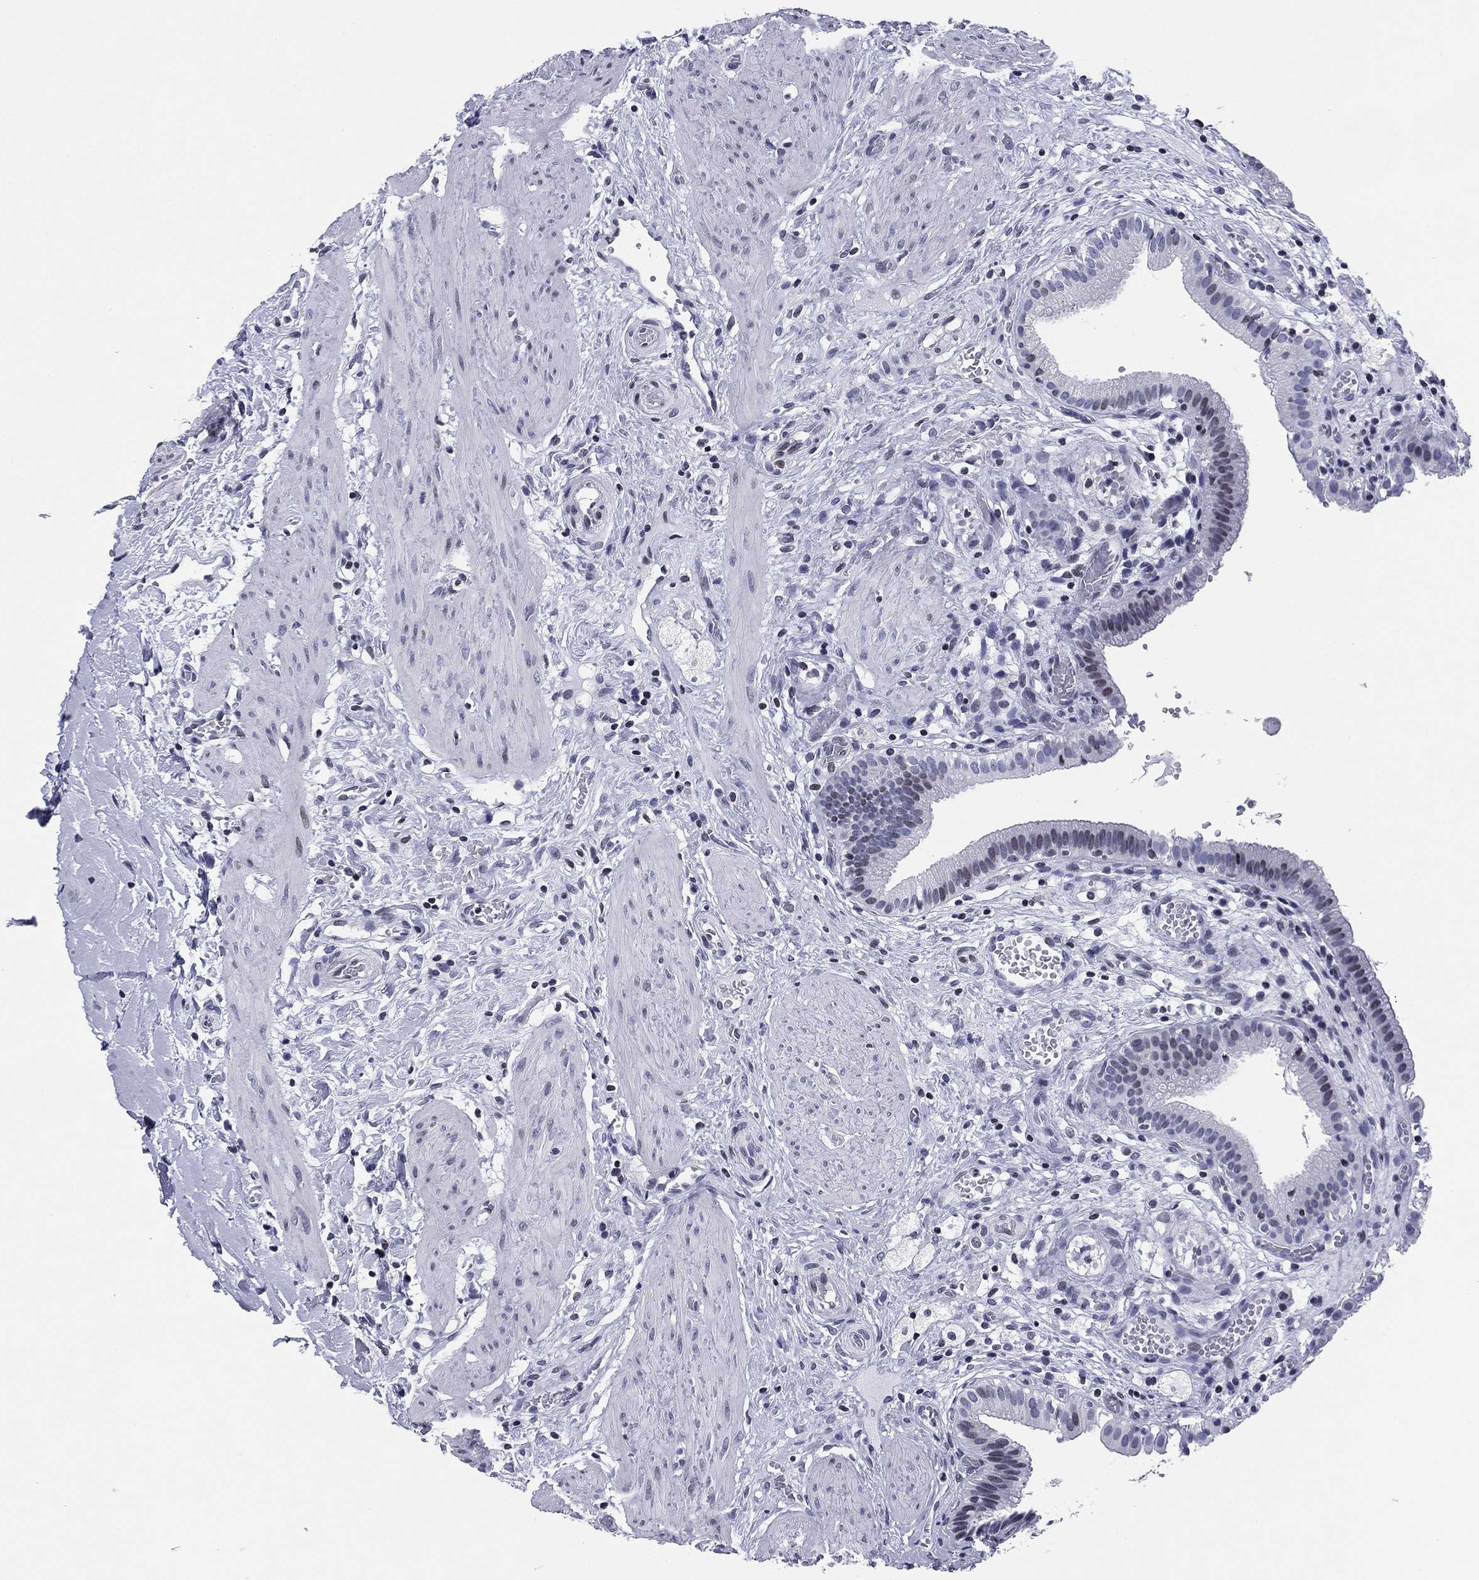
{"staining": {"intensity": "negative", "quantity": "none", "location": "none"}, "tissue": "gallbladder", "cell_type": "Glandular cells", "image_type": "normal", "snomed": [{"axis": "morphology", "description": "Normal tissue, NOS"}, {"axis": "topography", "description": "Gallbladder"}], "caption": "Gallbladder was stained to show a protein in brown. There is no significant expression in glandular cells. Nuclei are stained in blue.", "gene": "CCDC144A", "patient": {"sex": "female", "age": 24}}